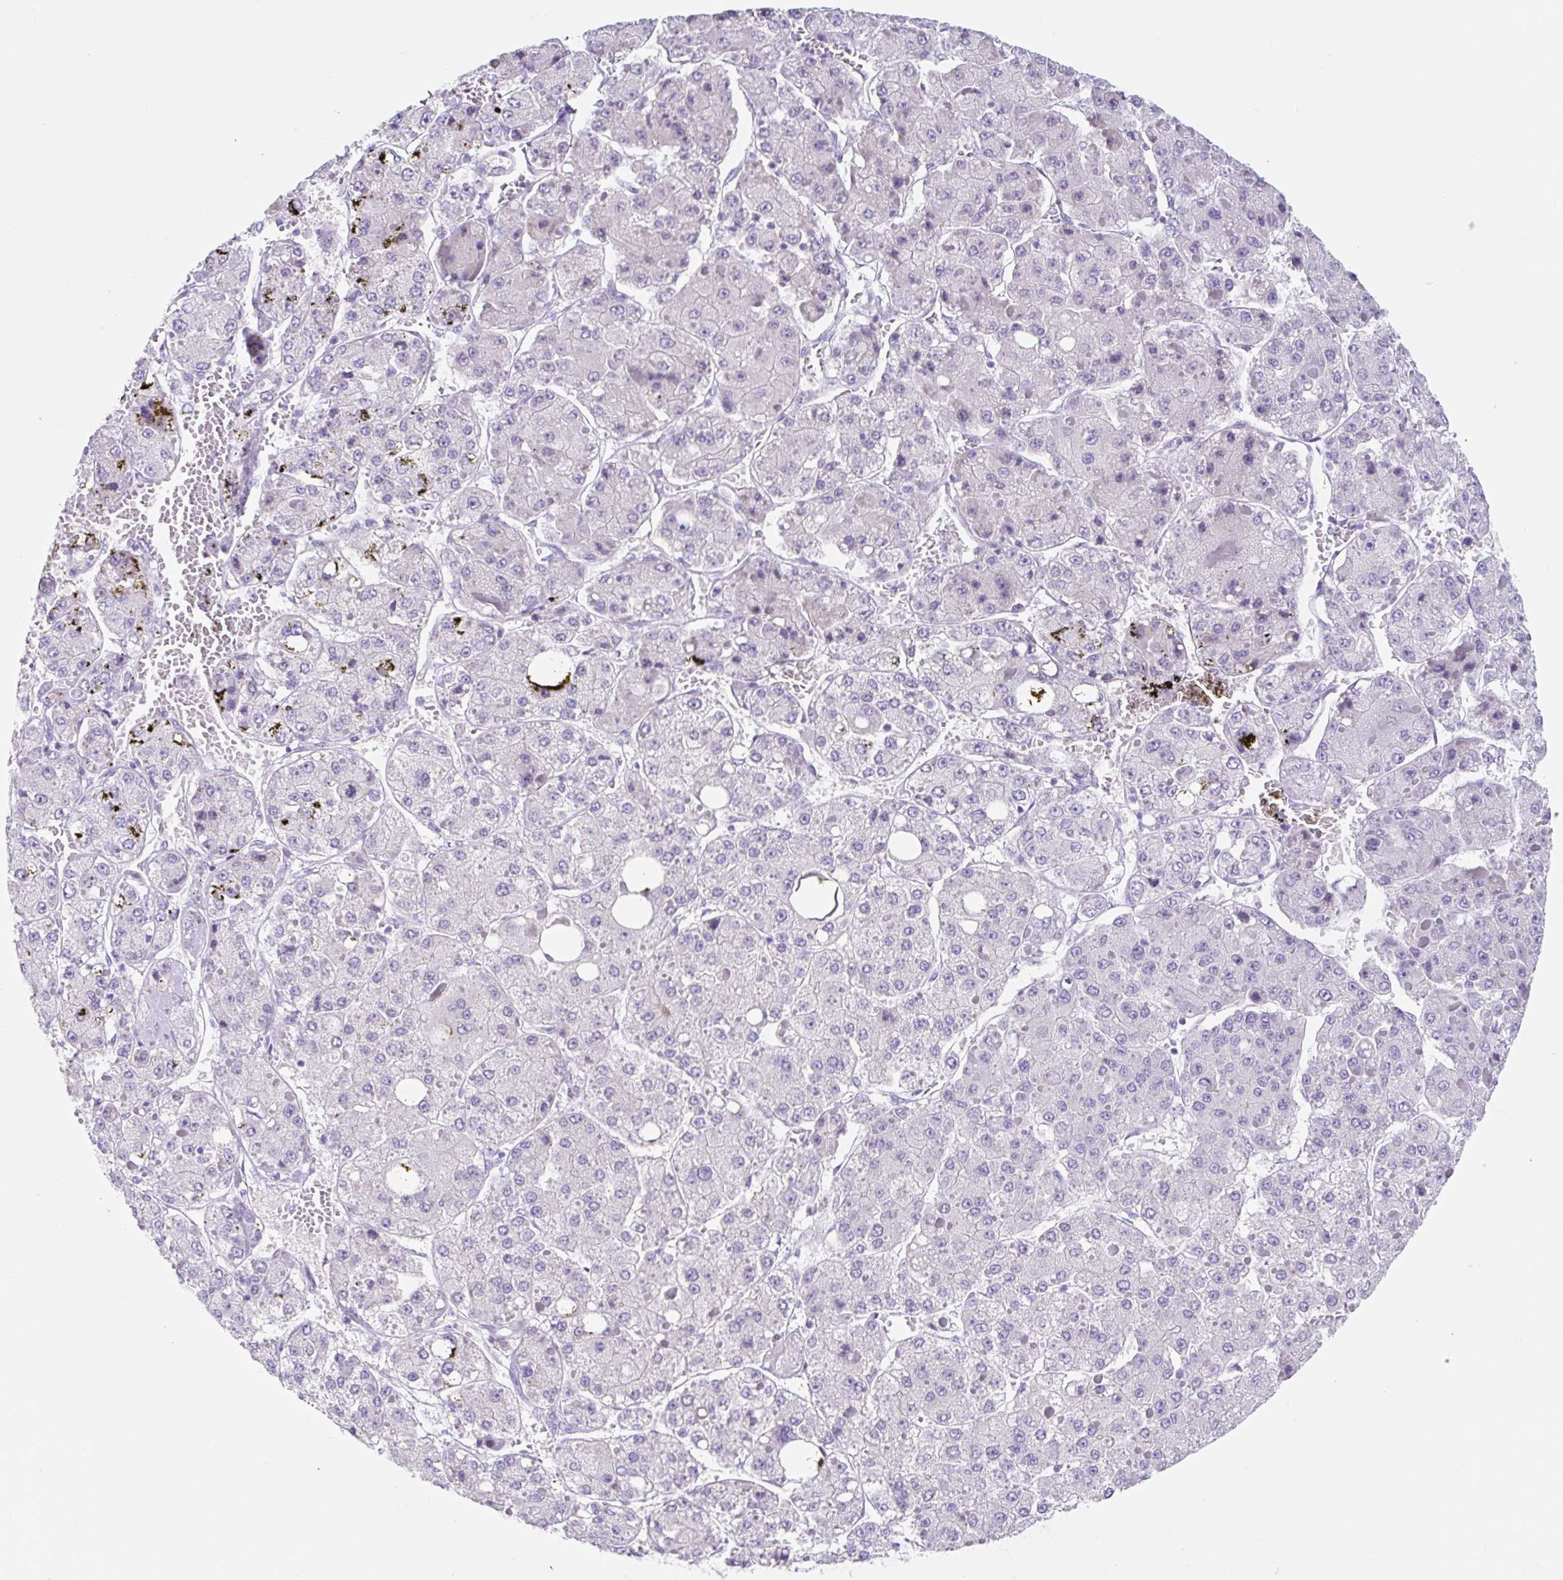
{"staining": {"intensity": "negative", "quantity": "none", "location": "none"}, "tissue": "liver cancer", "cell_type": "Tumor cells", "image_type": "cancer", "snomed": [{"axis": "morphology", "description": "Carcinoma, Hepatocellular, NOS"}, {"axis": "topography", "description": "Liver"}], "caption": "IHC histopathology image of neoplastic tissue: human hepatocellular carcinoma (liver) stained with DAB reveals no significant protein expression in tumor cells.", "gene": "KLK8", "patient": {"sex": "female", "age": 73}}